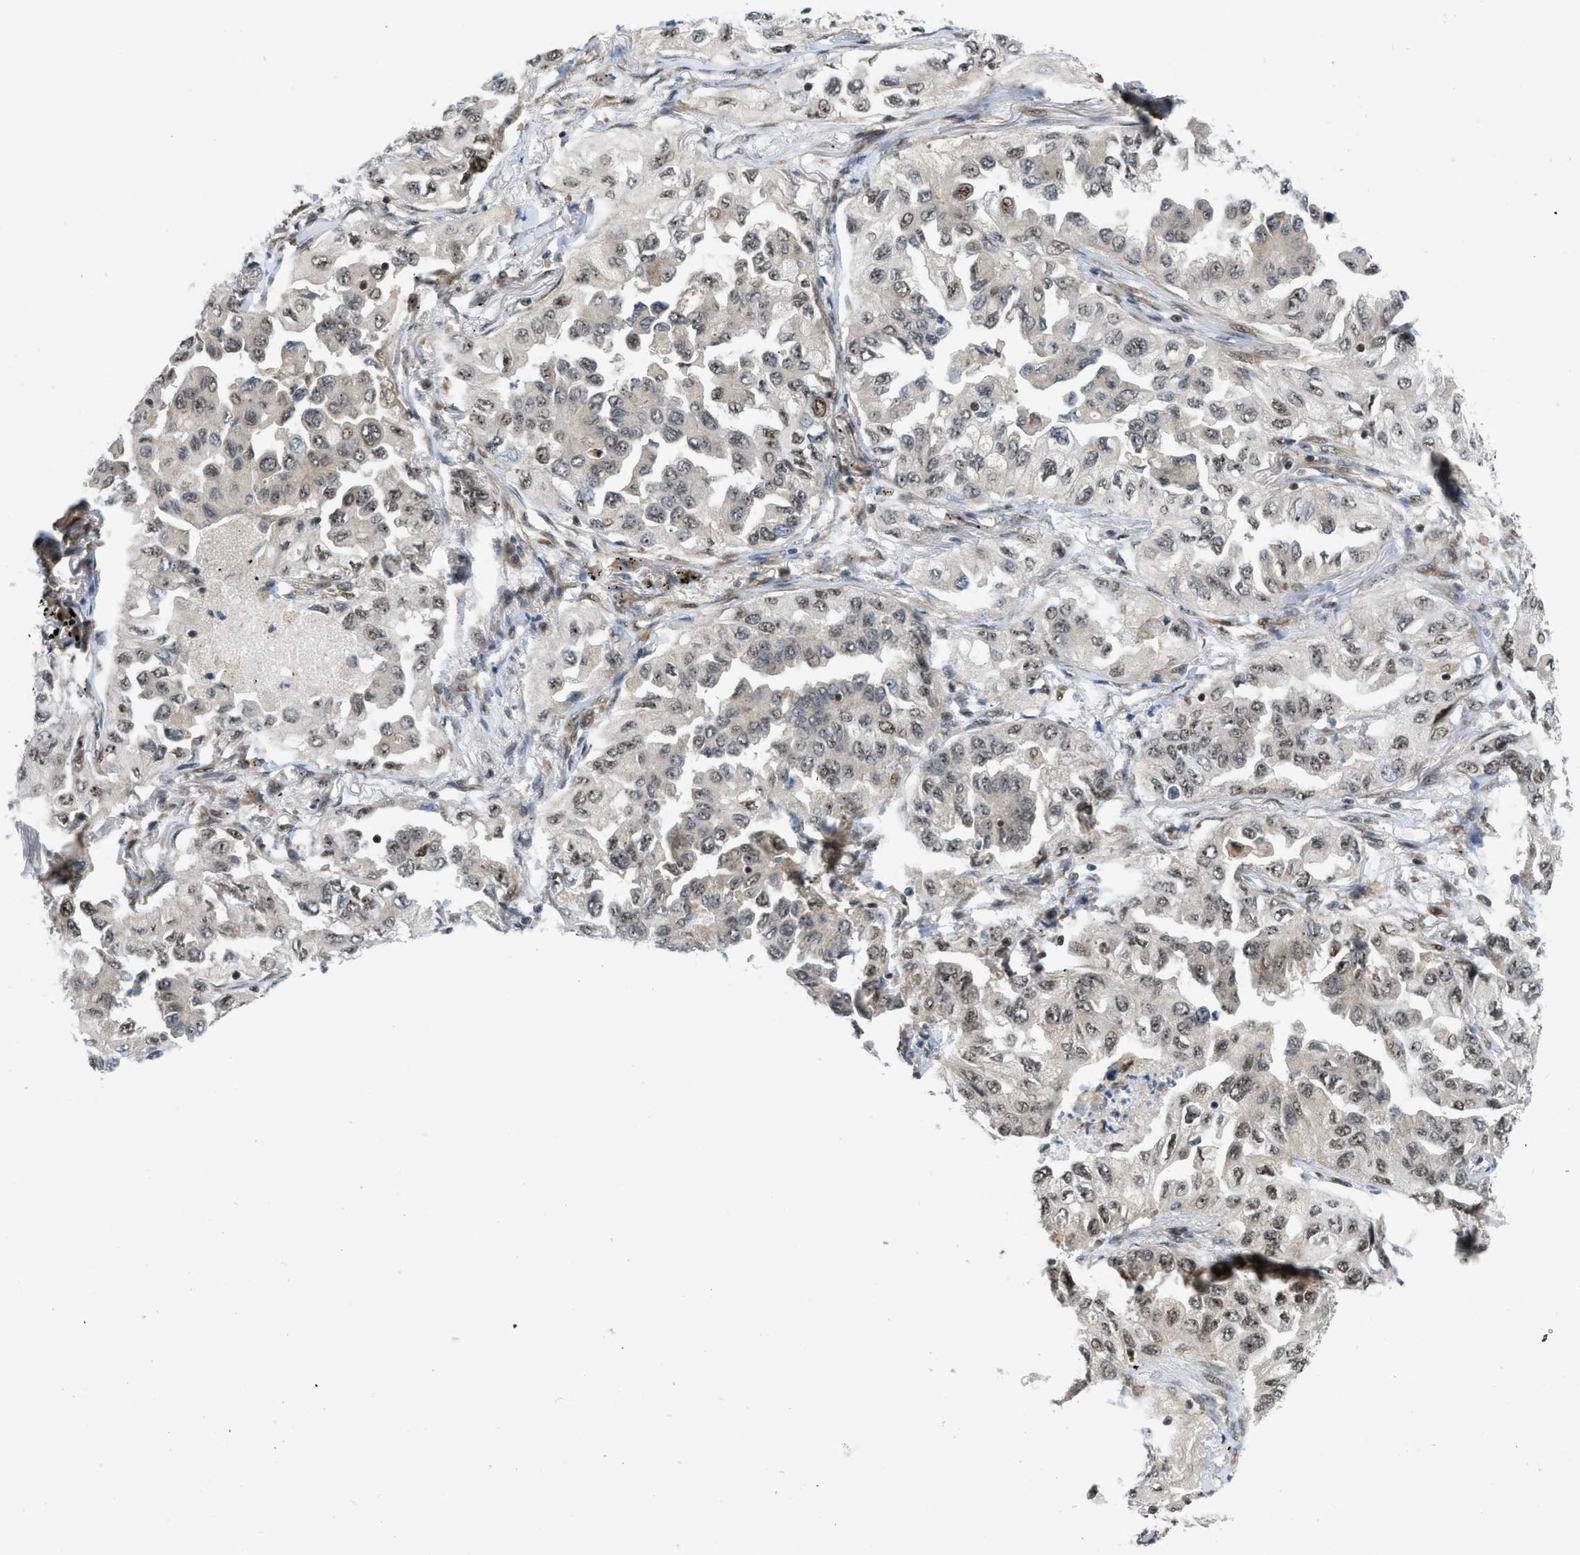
{"staining": {"intensity": "weak", "quantity": "25%-75%", "location": "nuclear"}, "tissue": "lung cancer", "cell_type": "Tumor cells", "image_type": "cancer", "snomed": [{"axis": "morphology", "description": "Adenocarcinoma, NOS"}, {"axis": "topography", "description": "Lung"}], "caption": "Tumor cells reveal low levels of weak nuclear staining in approximately 25%-75% of cells in human lung cancer (adenocarcinoma).", "gene": "TACC1", "patient": {"sex": "female", "age": 65}}